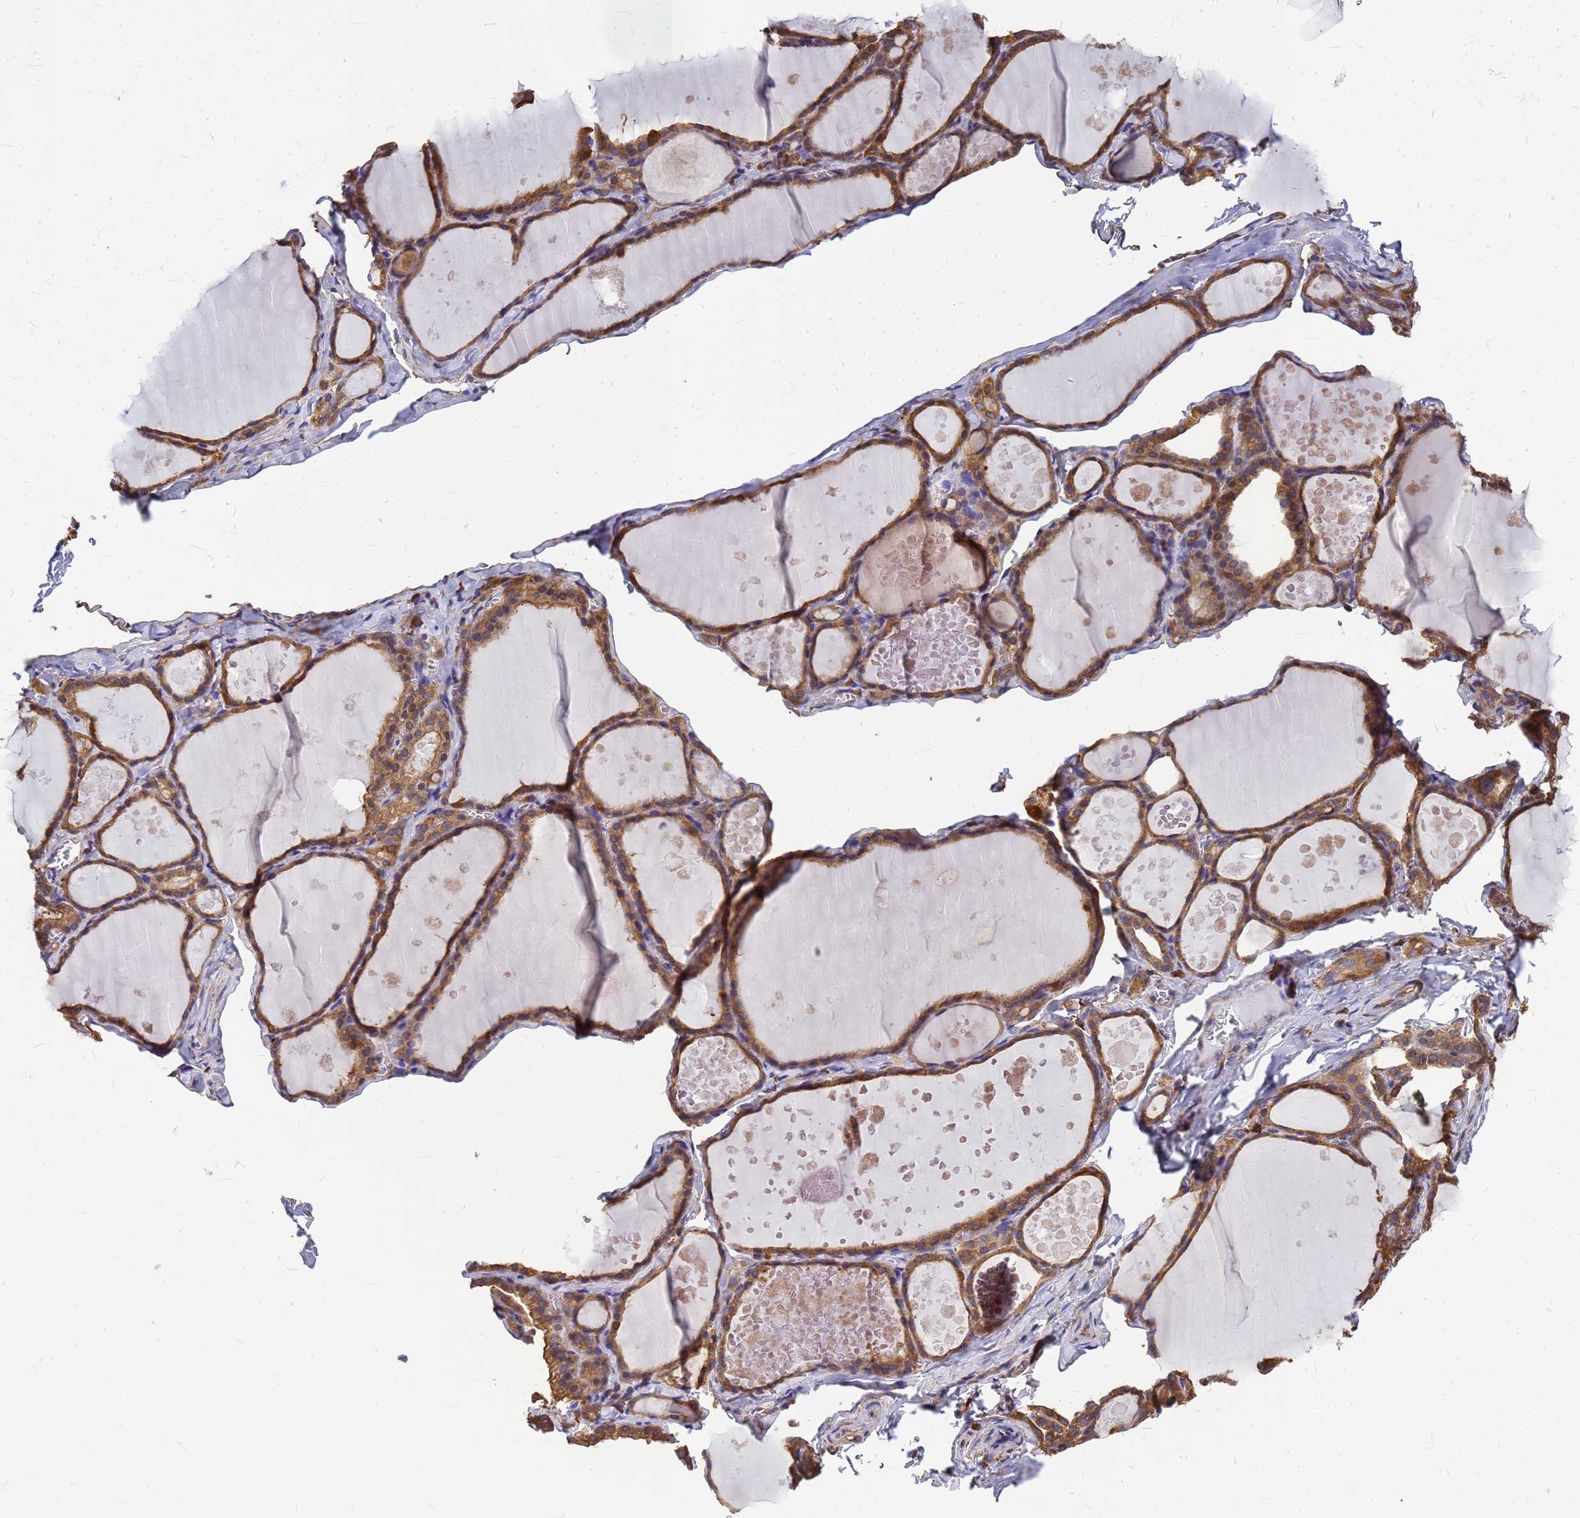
{"staining": {"intensity": "moderate", "quantity": ">75%", "location": "cytoplasmic/membranous"}, "tissue": "thyroid gland", "cell_type": "Glandular cells", "image_type": "normal", "snomed": [{"axis": "morphology", "description": "Normal tissue, NOS"}, {"axis": "topography", "description": "Thyroid gland"}], "caption": "This histopathology image demonstrates IHC staining of benign thyroid gland, with medium moderate cytoplasmic/membranous positivity in approximately >75% of glandular cells.", "gene": "GID4", "patient": {"sex": "male", "age": 56}}